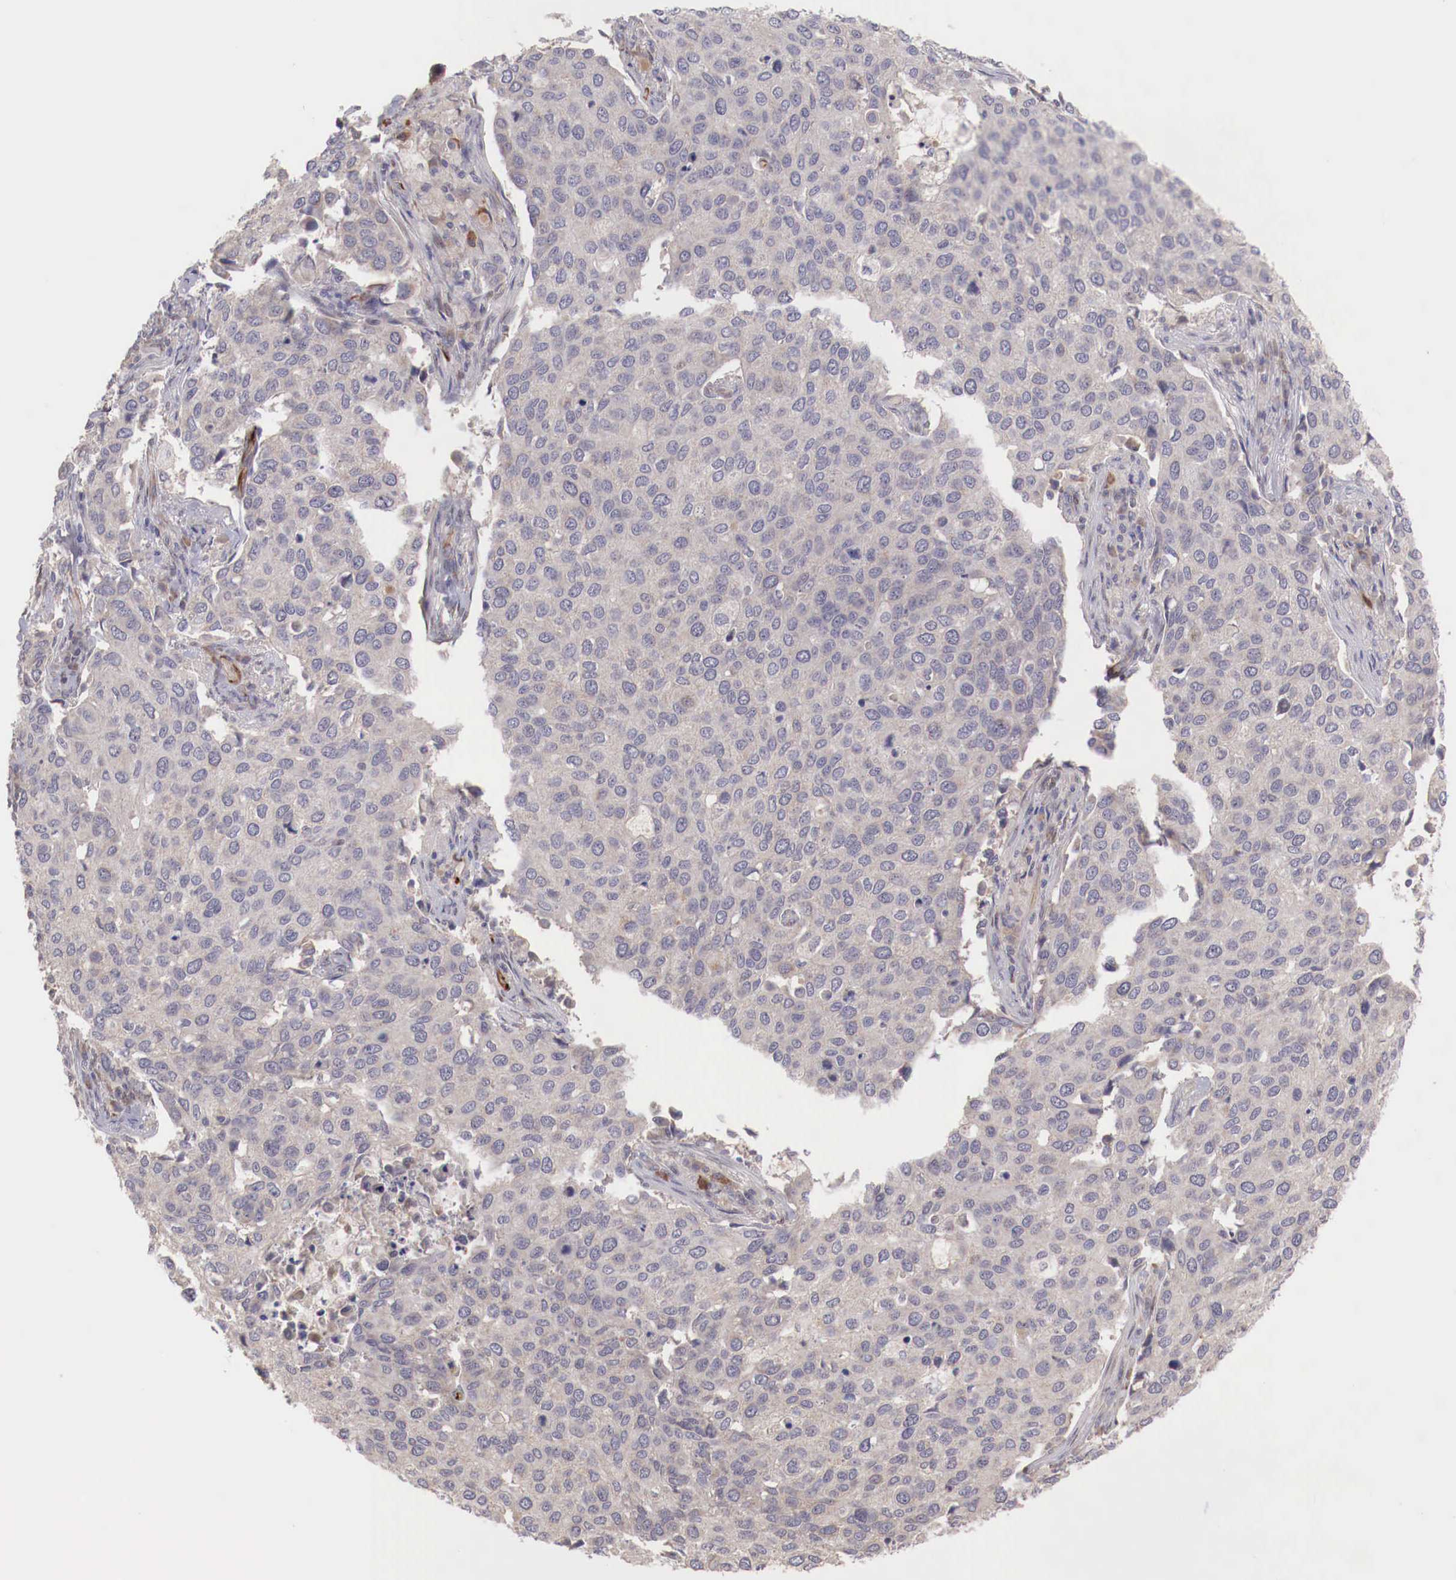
{"staining": {"intensity": "negative", "quantity": "none", "location": "none"}, "tissue": "cervical cancer", "cell_type": "Tumor cells", "image_type": "cancer", "snomed": [{"axis": "morphology", "description": "Squamous cell carcinoma, NOS"}, {"axis": "topography", "description": "Cervix"}], "caption": "The image demonstrates no staining of tumor cells in cervical cancer (squamous cell carcinoma).", "gene": "WT1", "patient": {"sex": "female", "age": 54}}